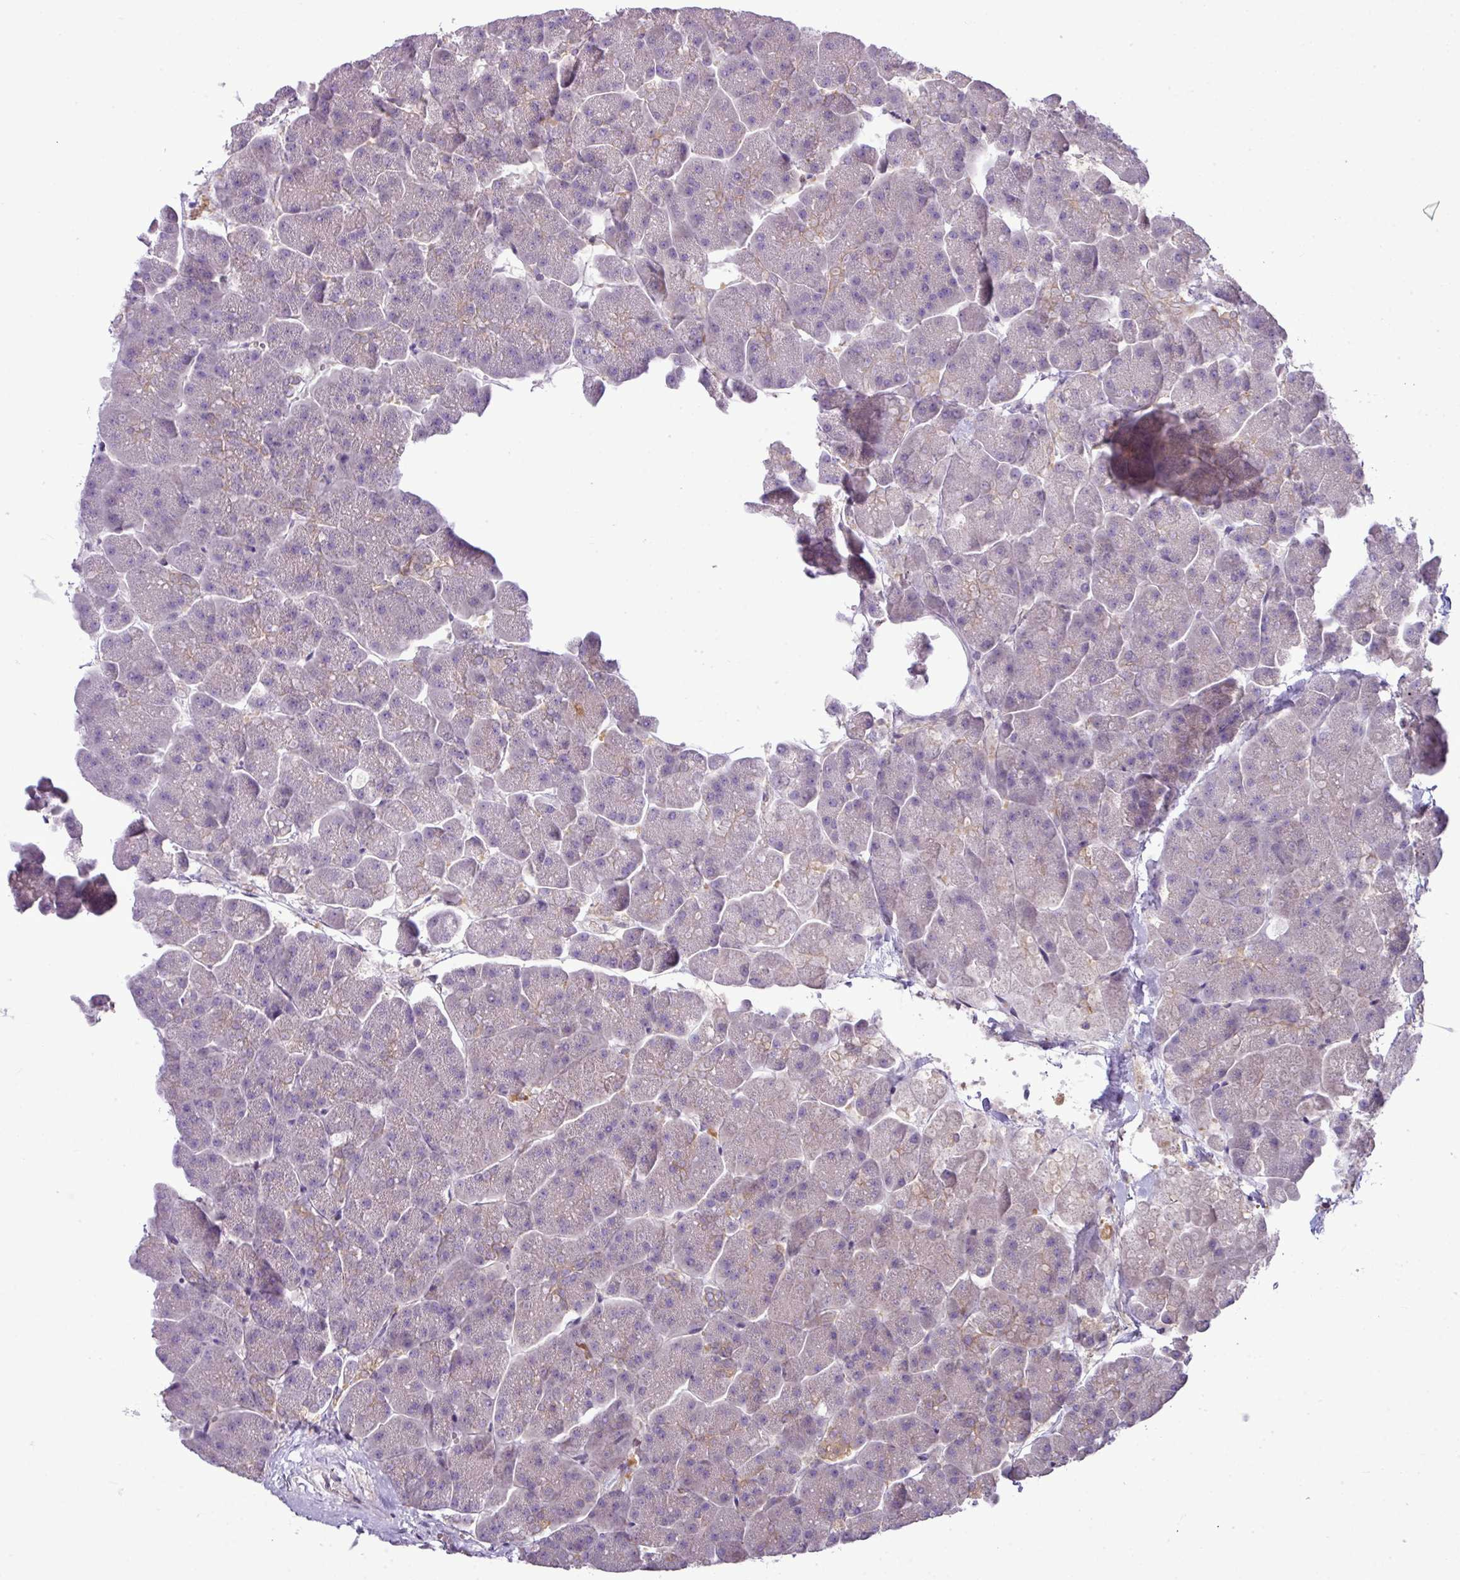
{"staining": {"intensity": "negative", "quantity": "none", "location": "none"}, "tissue": "pancreas", "cell_type": "Exocrine glandular cells", "image_type": "normal", "snomed": [{"axis": "morphology", "description": "Normal tissue, NOS"}, {"axis": "topography", "description": "Pancreas"}, {"axis": "topography", "description": "Peripheral nerve tissue"}], "caption": "DAB immunohistochemical staining of benign pancreas displays no significant positivity in exocrine glandular cells.", "gene": "STAT5A", "patient": {"sex": "male", "age": 54}}